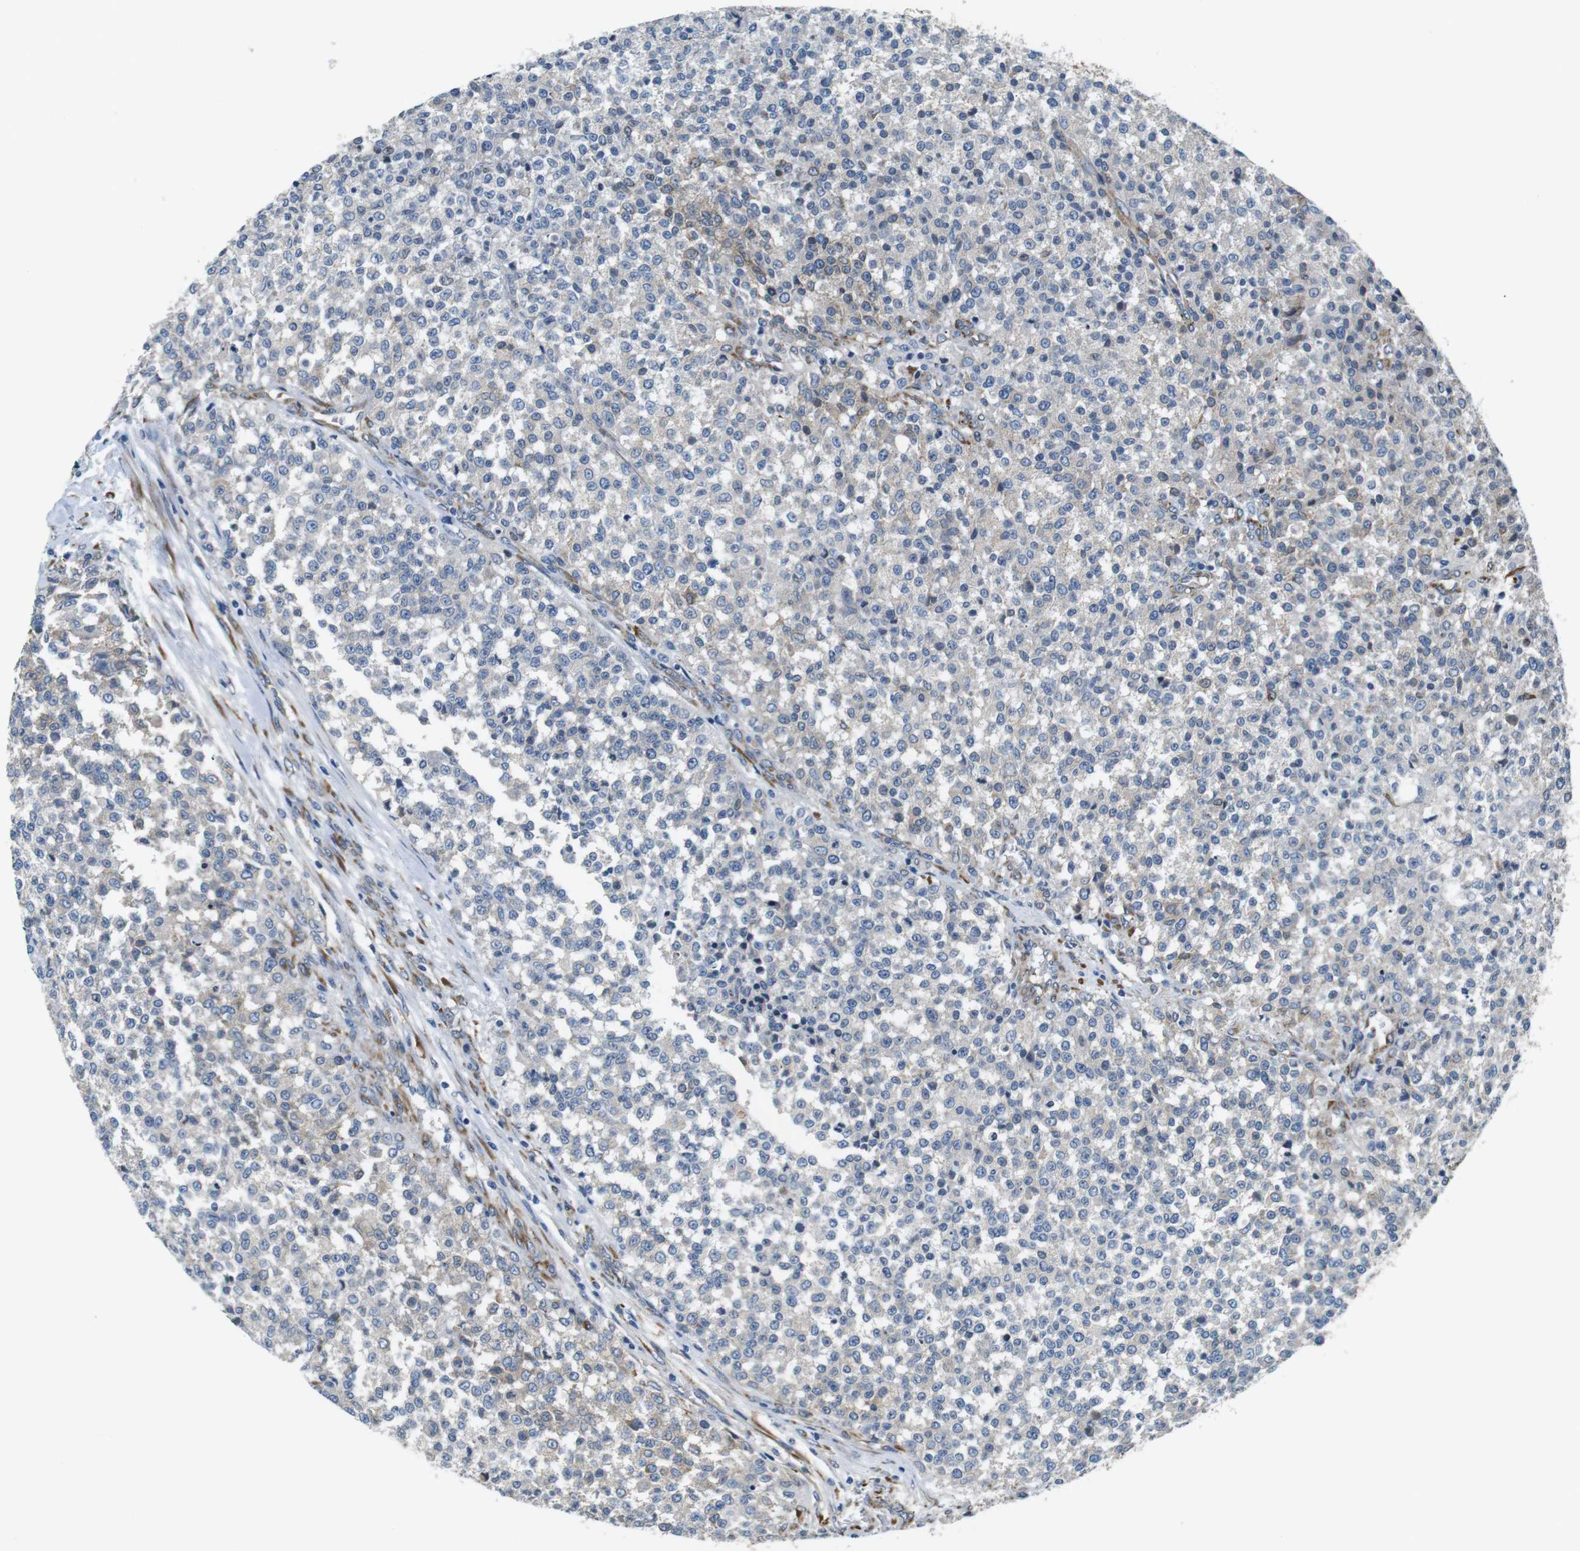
{"staining": {"intensity": "negative", "quantity": "none", "location": "none"}, "tissue": "testis cancer", "cell_type": "Tumor cells", "image_type": "cancer", "snomed": [{"axis": "morphology", "description": "Seminoma, NOS"}, {"axis": "topography", "description": "Testis"}], "caption": "Immunohistochemical staining of testis seminoma reveals no significant expression in tumor cells. (Immunohistochemistry, brightfield microscopy, high magnification).", "gene": "UNC5CL", "patient": {"sex": "male", "age": 59}}